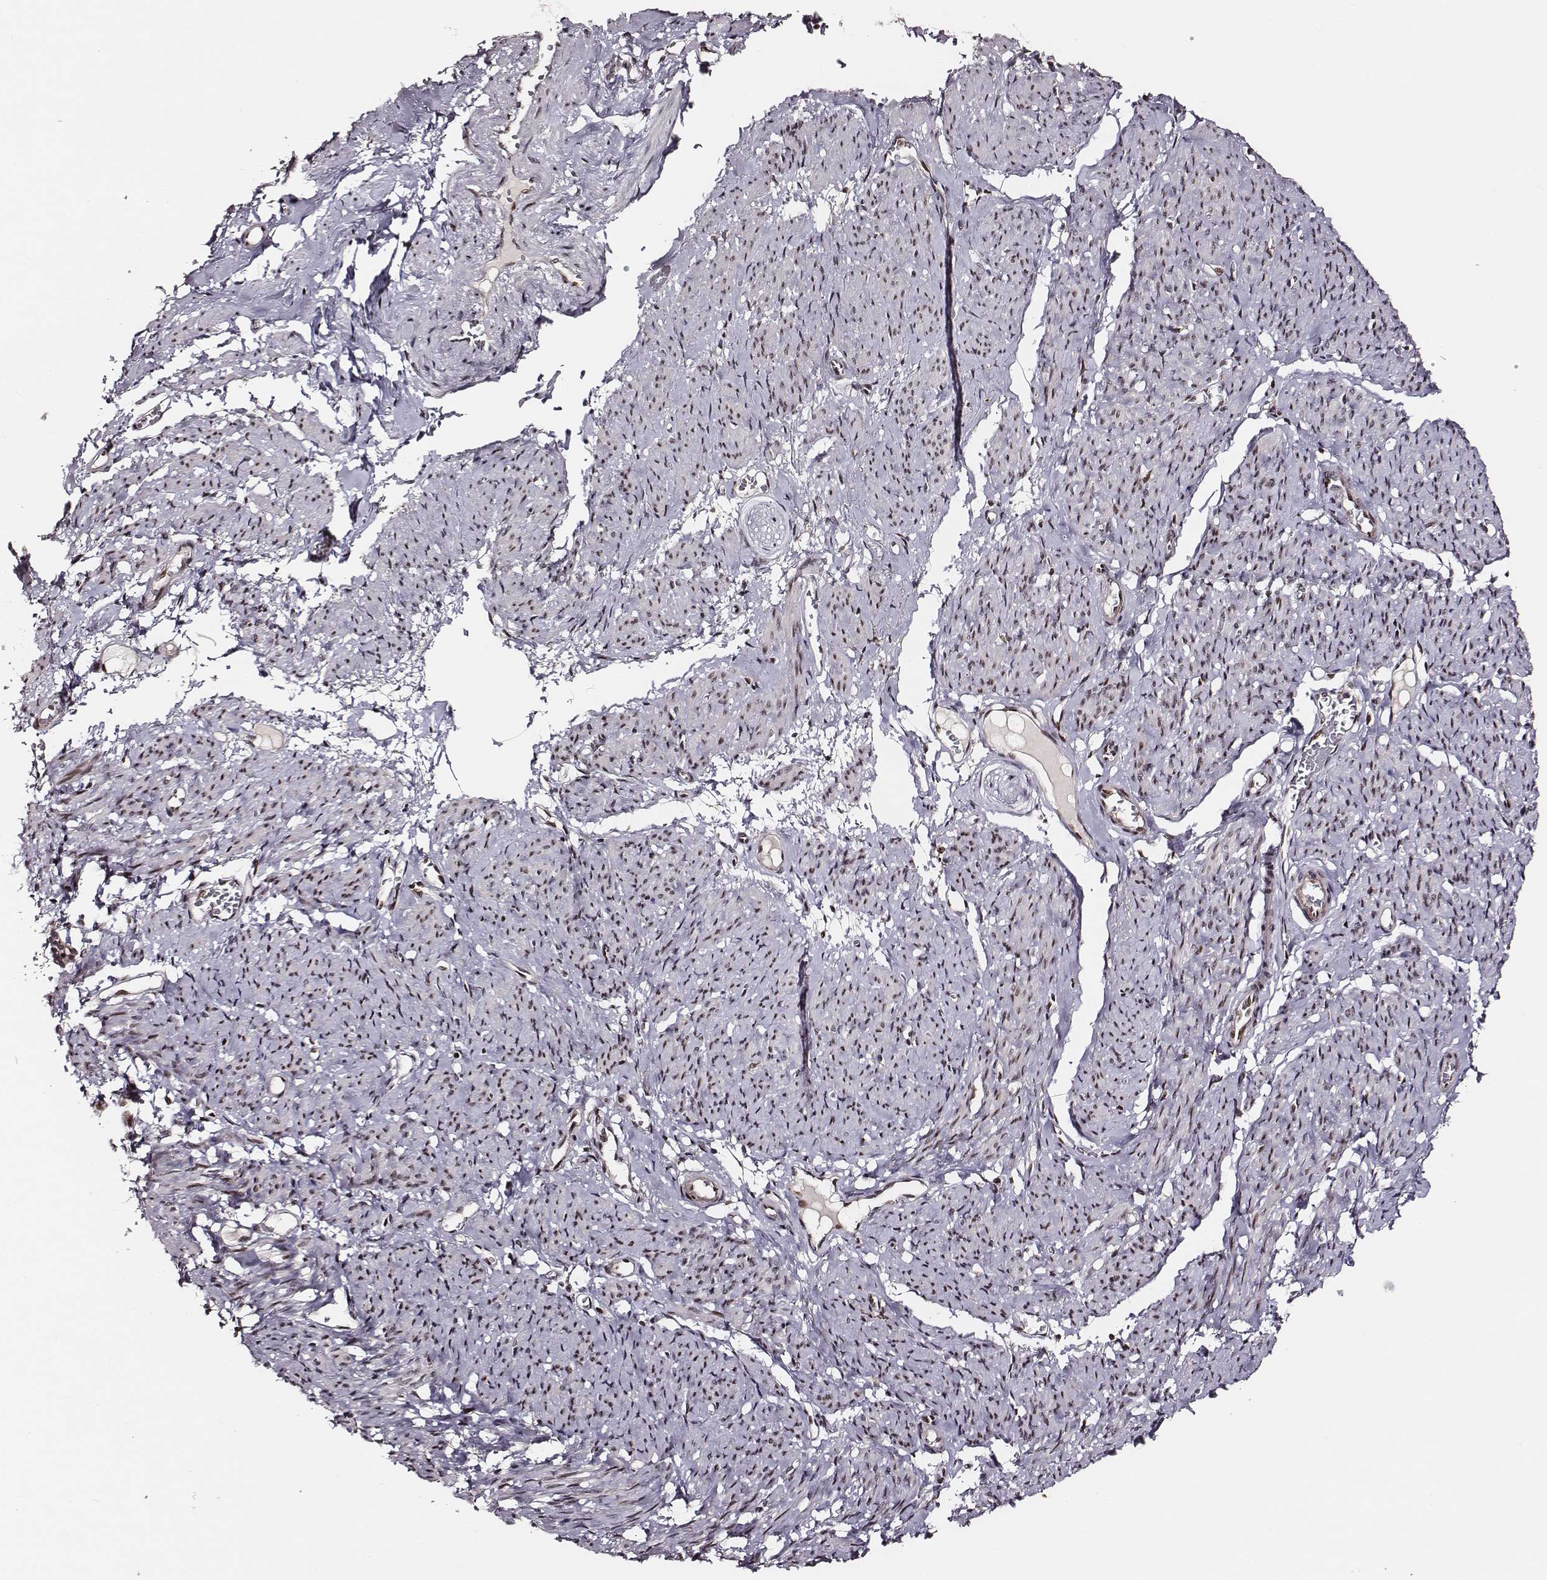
{"staining": {"intensity": "strong", "quantity": ">75%", "location": "nuclear"}, "tissue": "smooth muscle", "cell_type": "Smooth muscle cells", "image_type": "normal", "snomed": [{"axis": "morphology", "description": "Normal tissue, NOS"}, {"axis": "topography", "description": "Smooth muscle"}], "caption": "Smooth muscle stained with IHC shows strong nuclear positivity in about >75% of smooth muscle cells. Ihc stains the protein in brown and the nuclei are stained blue.", "gene": "PPARA", "patient": {"sex": "female", "age": 65}}